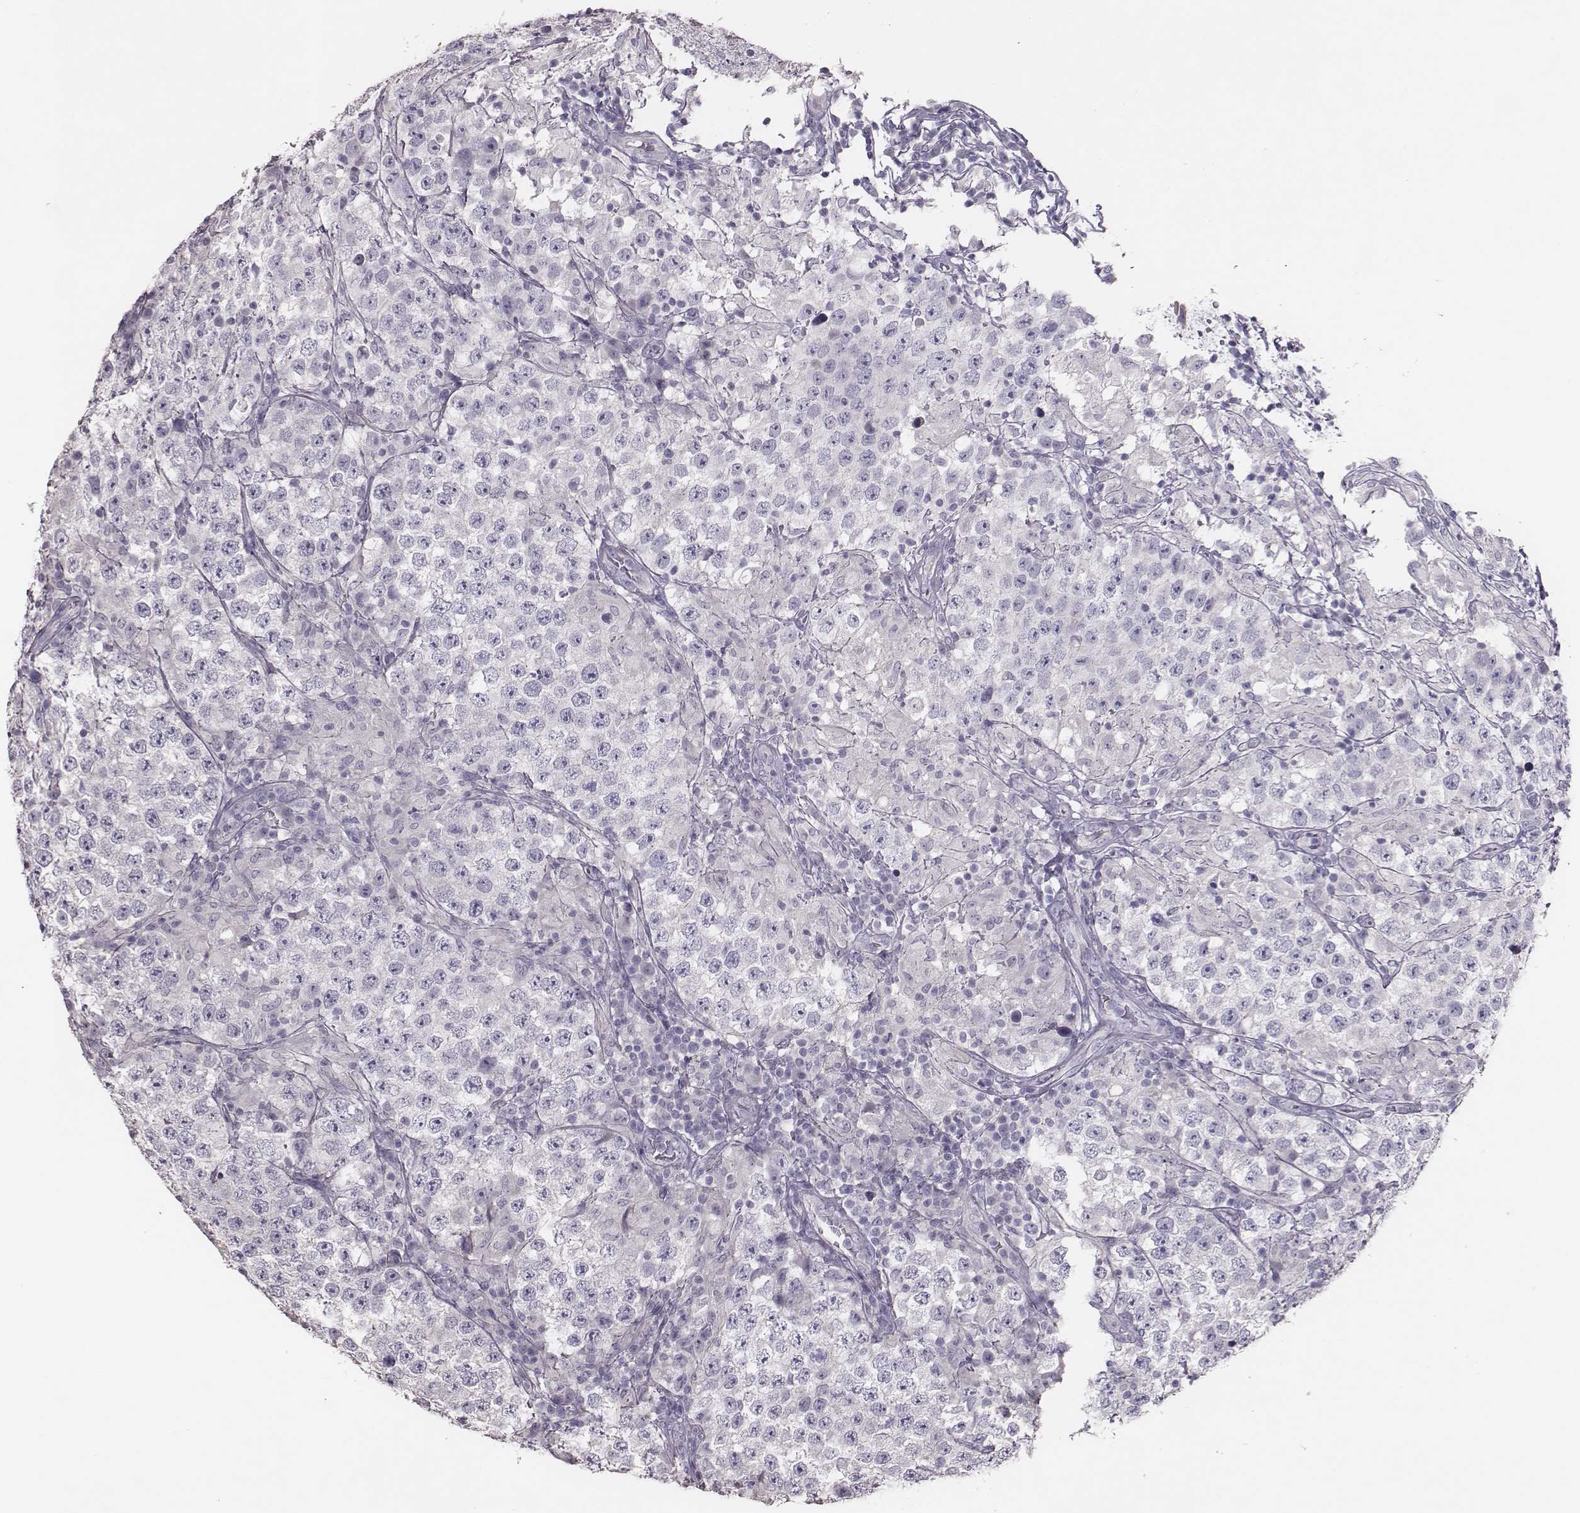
{"staining": {"intensity": "negative", "quantity": "none", "location": "none"}, "tissue": "testis cancer", "cell_type": "Tumor cells", "image_type": "cancer", "snomed": [{"axis": "morphology", "description": "Seminoma, NOS"}, {"axis": "morphology", "description": "Carcinoma, Embryonal, NOS"}, {"axis": "topography", "description": "Testis"}], "caption": "High magnification brightfield microscopy of testis seminoma stained with DAB (brown) and counterstained with hematoxylin (blue): tumor cells show no significant staining. (Brightfield microscopy of DAB (3,3'-diaminobenzidine) immunohistochemistry at high magnification).", "gene": "P2RY10", "patient": {"sex": "male", "age": 41}}